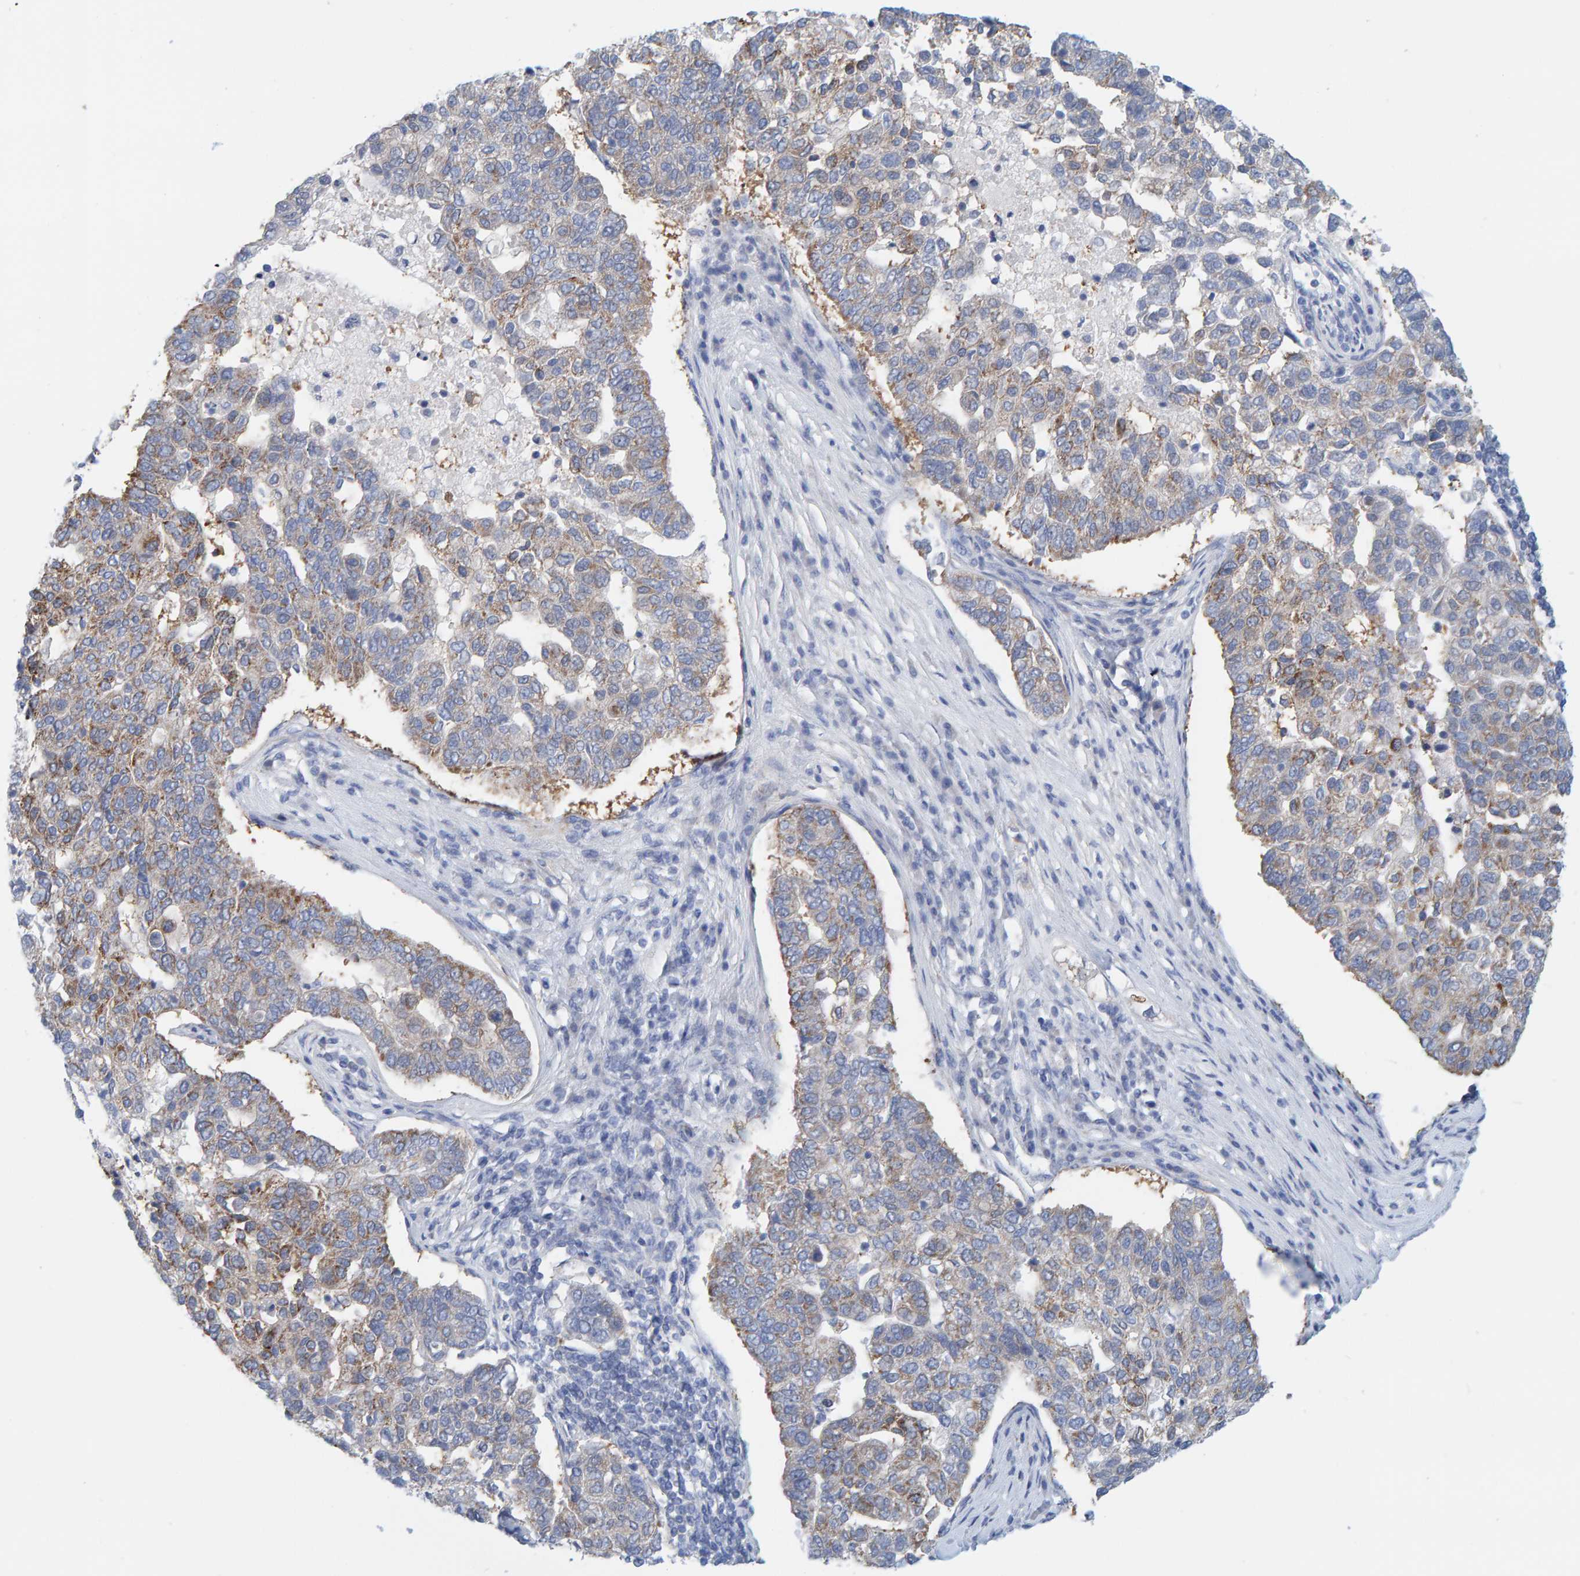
{"staining": {"intensity": "moderate", "quantity": "<25%", "location": "cytoplasmic/membranous"}, "tissue": "pancreatic cancer", "cell_type": "Tumor cells", "image_type": "cancer", "snomed": [{"axis": "morphology", "description": "Adenocarcinoma, NOS"}, {"axis": "topography", "description": "Pancreas"}], "caption": "Moderate cytoplasmic/membranous protein positivity is seen in approximately <25% of tumor cells in pancreatic cancer (adenocarcinoma).", "gene": "KLHL11", "patient": {"sex": "female", "age": 61}}